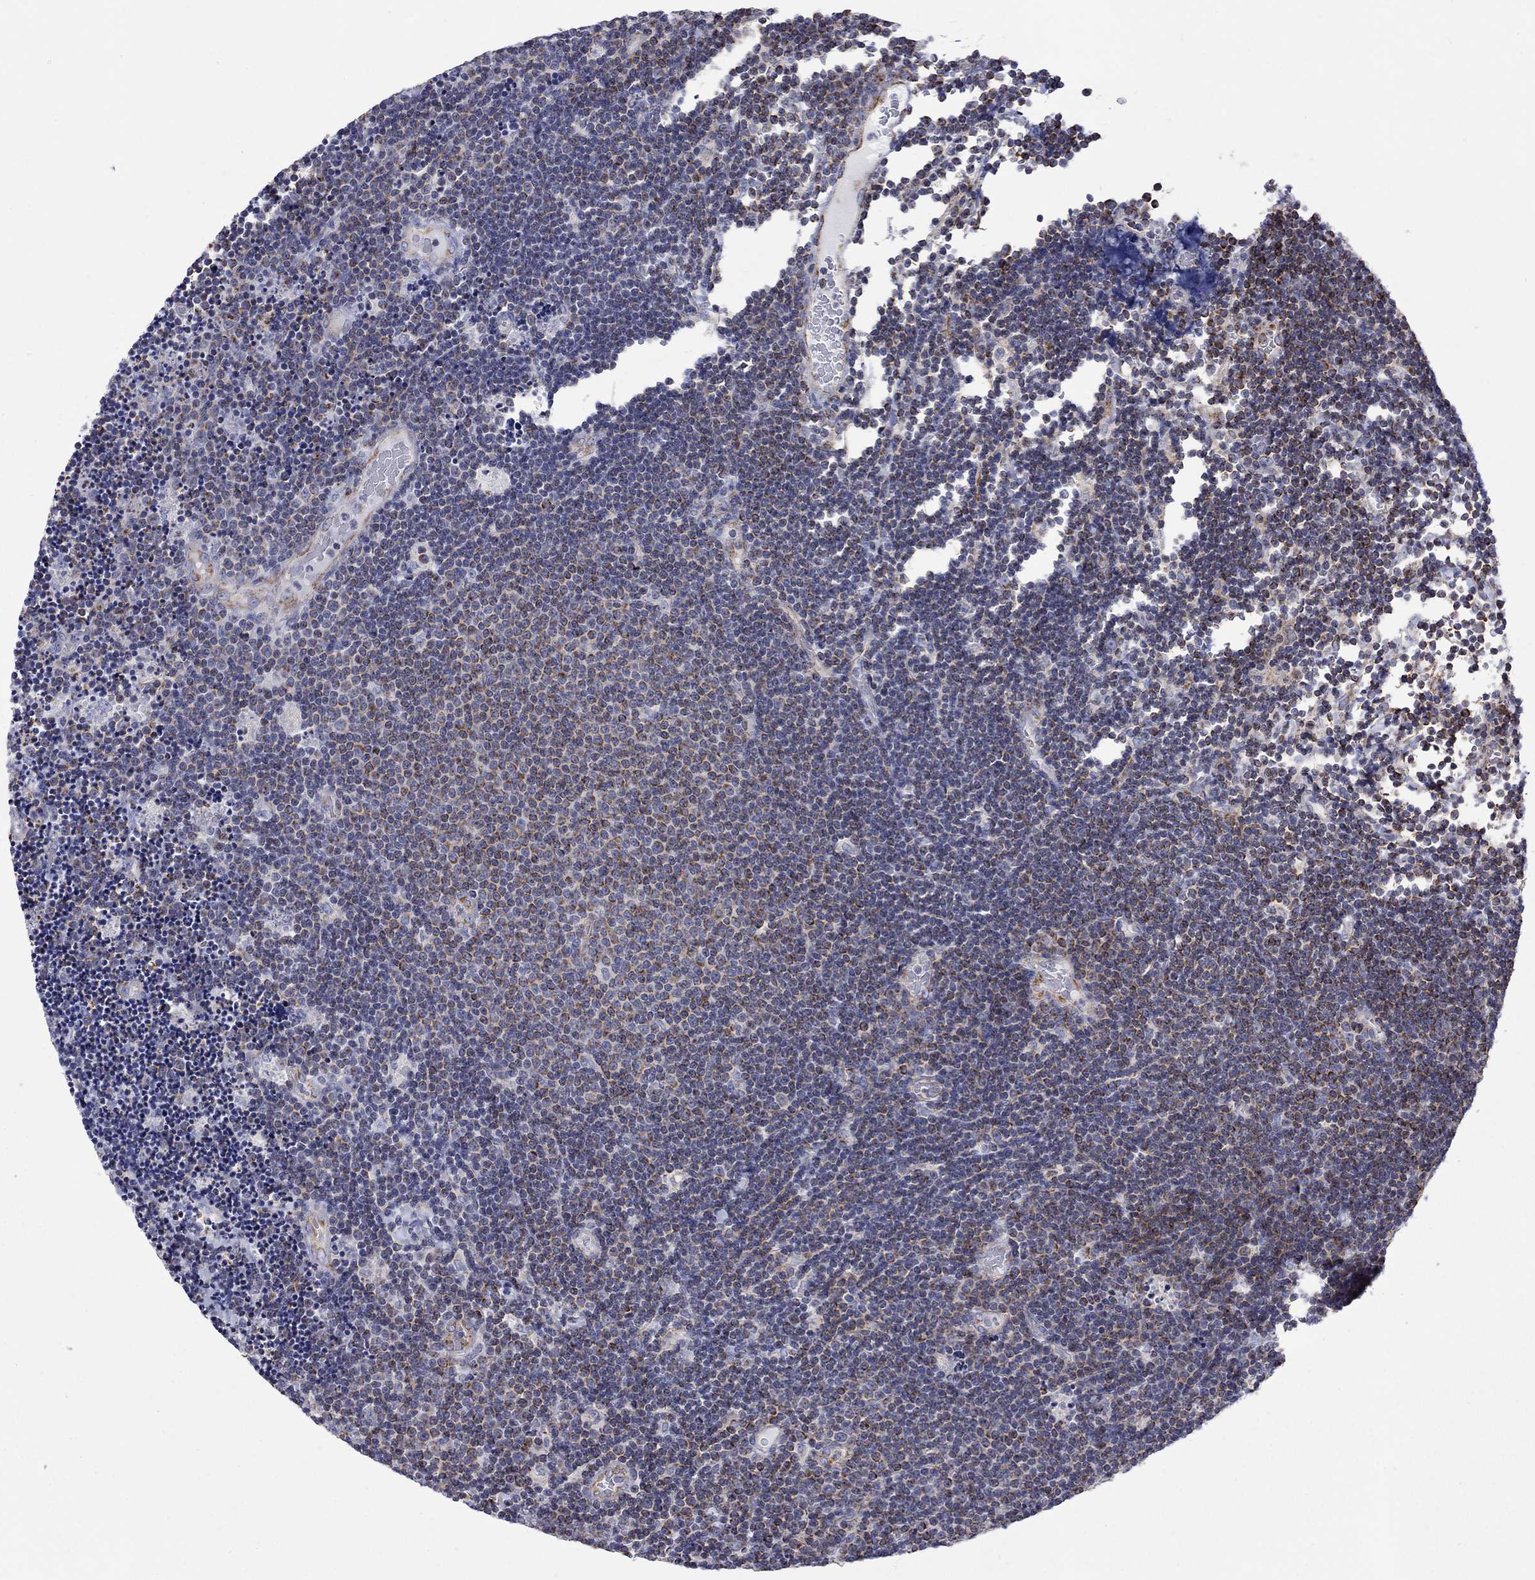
{"staining": {"intensity": "strong", "quantity": "25%-75%", "location": "cytoplasmic/membranous"}, "tissue": "lymphoma", "cell_type": "Tumor cells", "image_type": "cancer", "snomed": [{"axis": "morphology", "description": "Malignant lymphoma, non-Hodgkin's type, Low grade"}, {"axis": "topography", "description": "Brain"}], "caption": "IHC image of human low-grade malignant lymphoma, non-Hodgkin's type stained for a protein (brown), which displays high levels of strong cytoplasmic/membranous positivity in approximately 25%-75% of tumor cells.", "gene": "CISD1", "patient": {"sex": "female", "age": 66}}